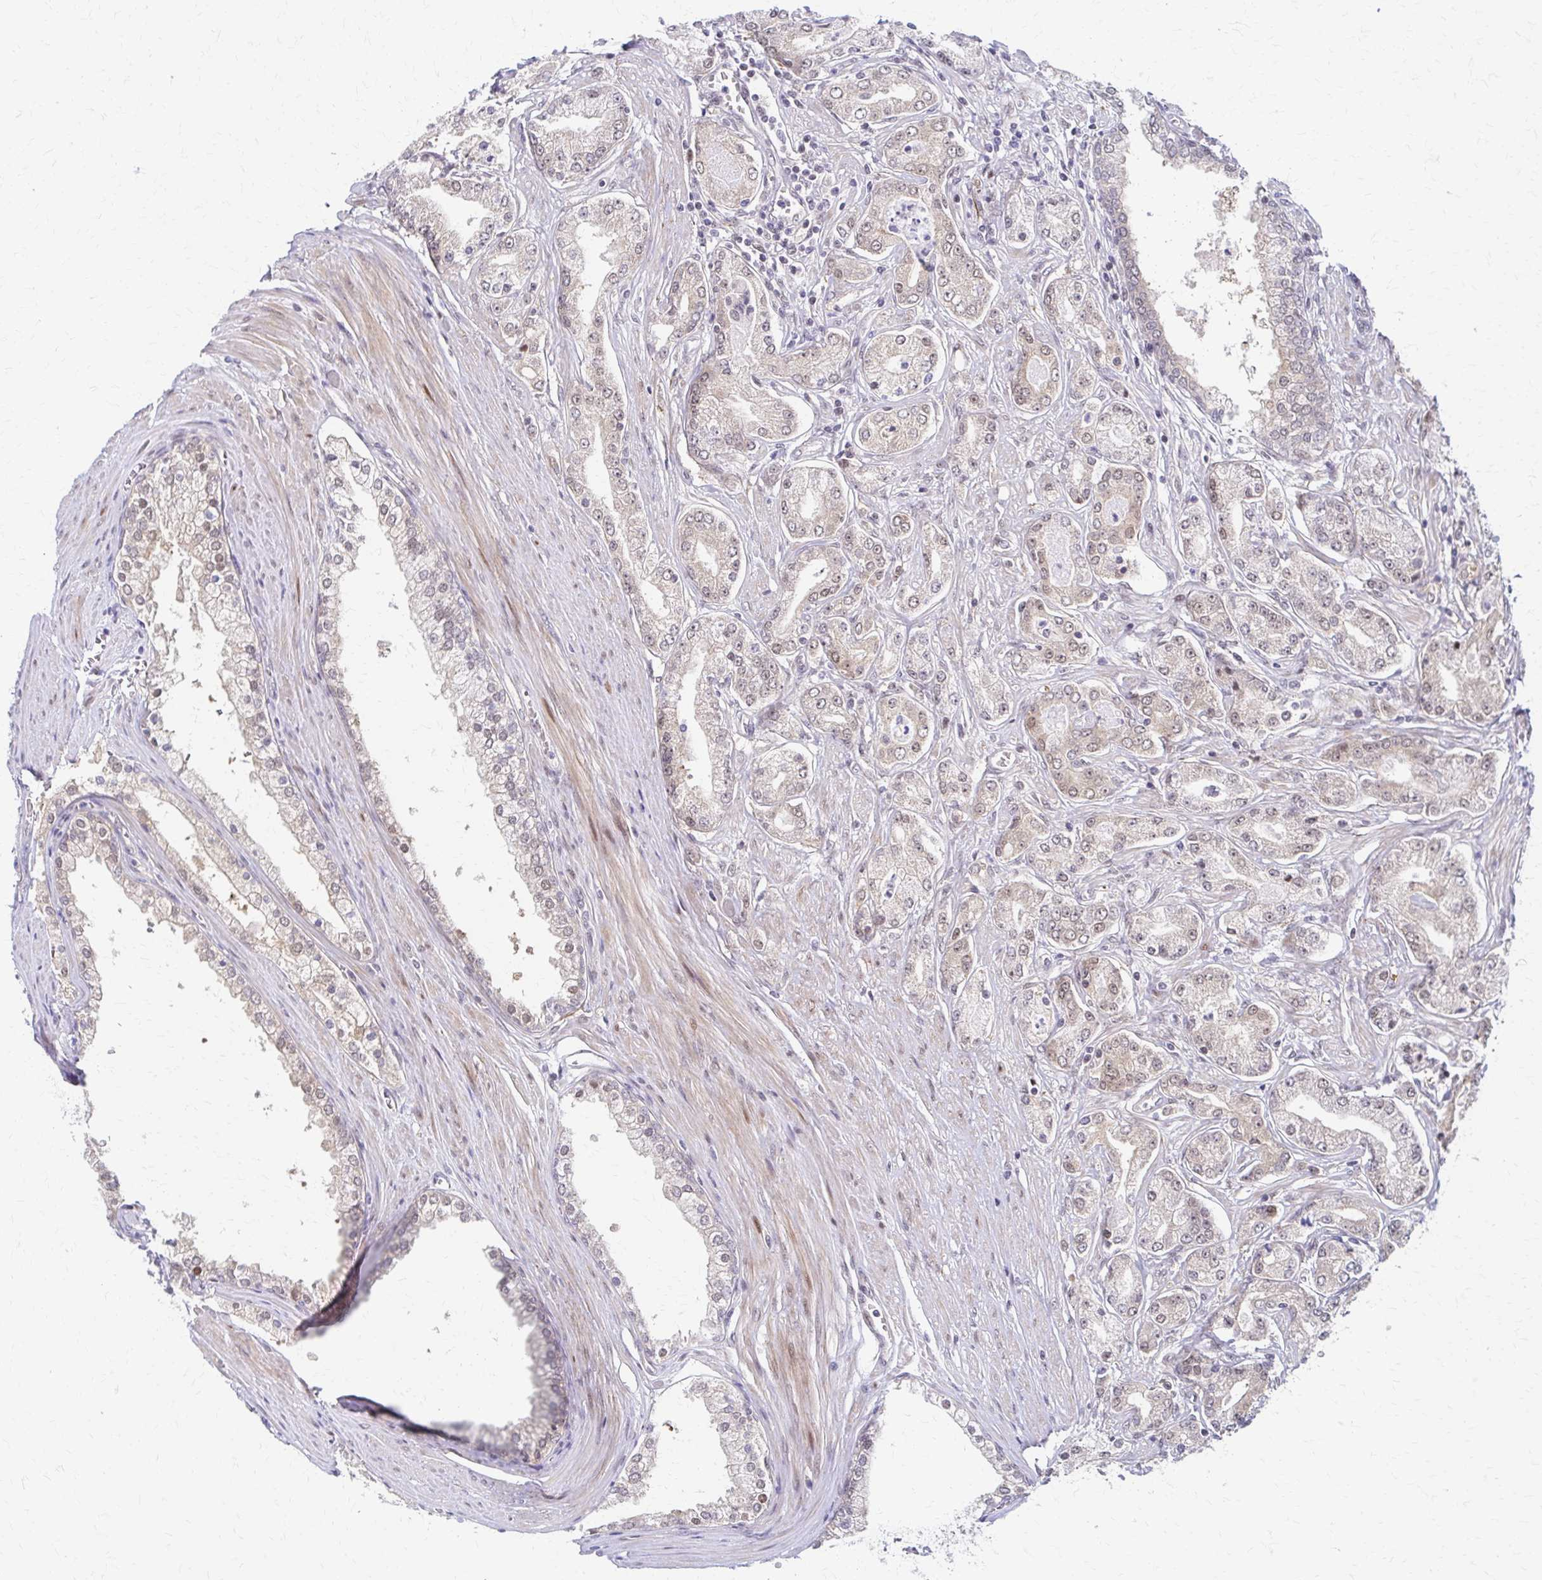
{"staining": {"intensity": "moderate", "quantity": "25%-75%", "location": "cytoplasmic/membranous,nuclear"}, "tissue": "prostate cancer", "cell_type": "Tumor cells", "image_type": "cancer", "snomed": [{"axis": "morphology", "description": "Adenocarcinoma, High grade"}, {"axis": "topography", "description": "Prostate"}], "caption": "High-power microscopy captured an immunohistochemistry (IHC) image of prostate cancer, revealing moderate cytoplasmic/membranous and nuclear positivity in approximately 25%-75% of tumor cells. The protein of interest is shown in brown color, while the nuclei are stained blue.", "gene": "PSMD7", "patient": {"sex": "male", "age": 66}}